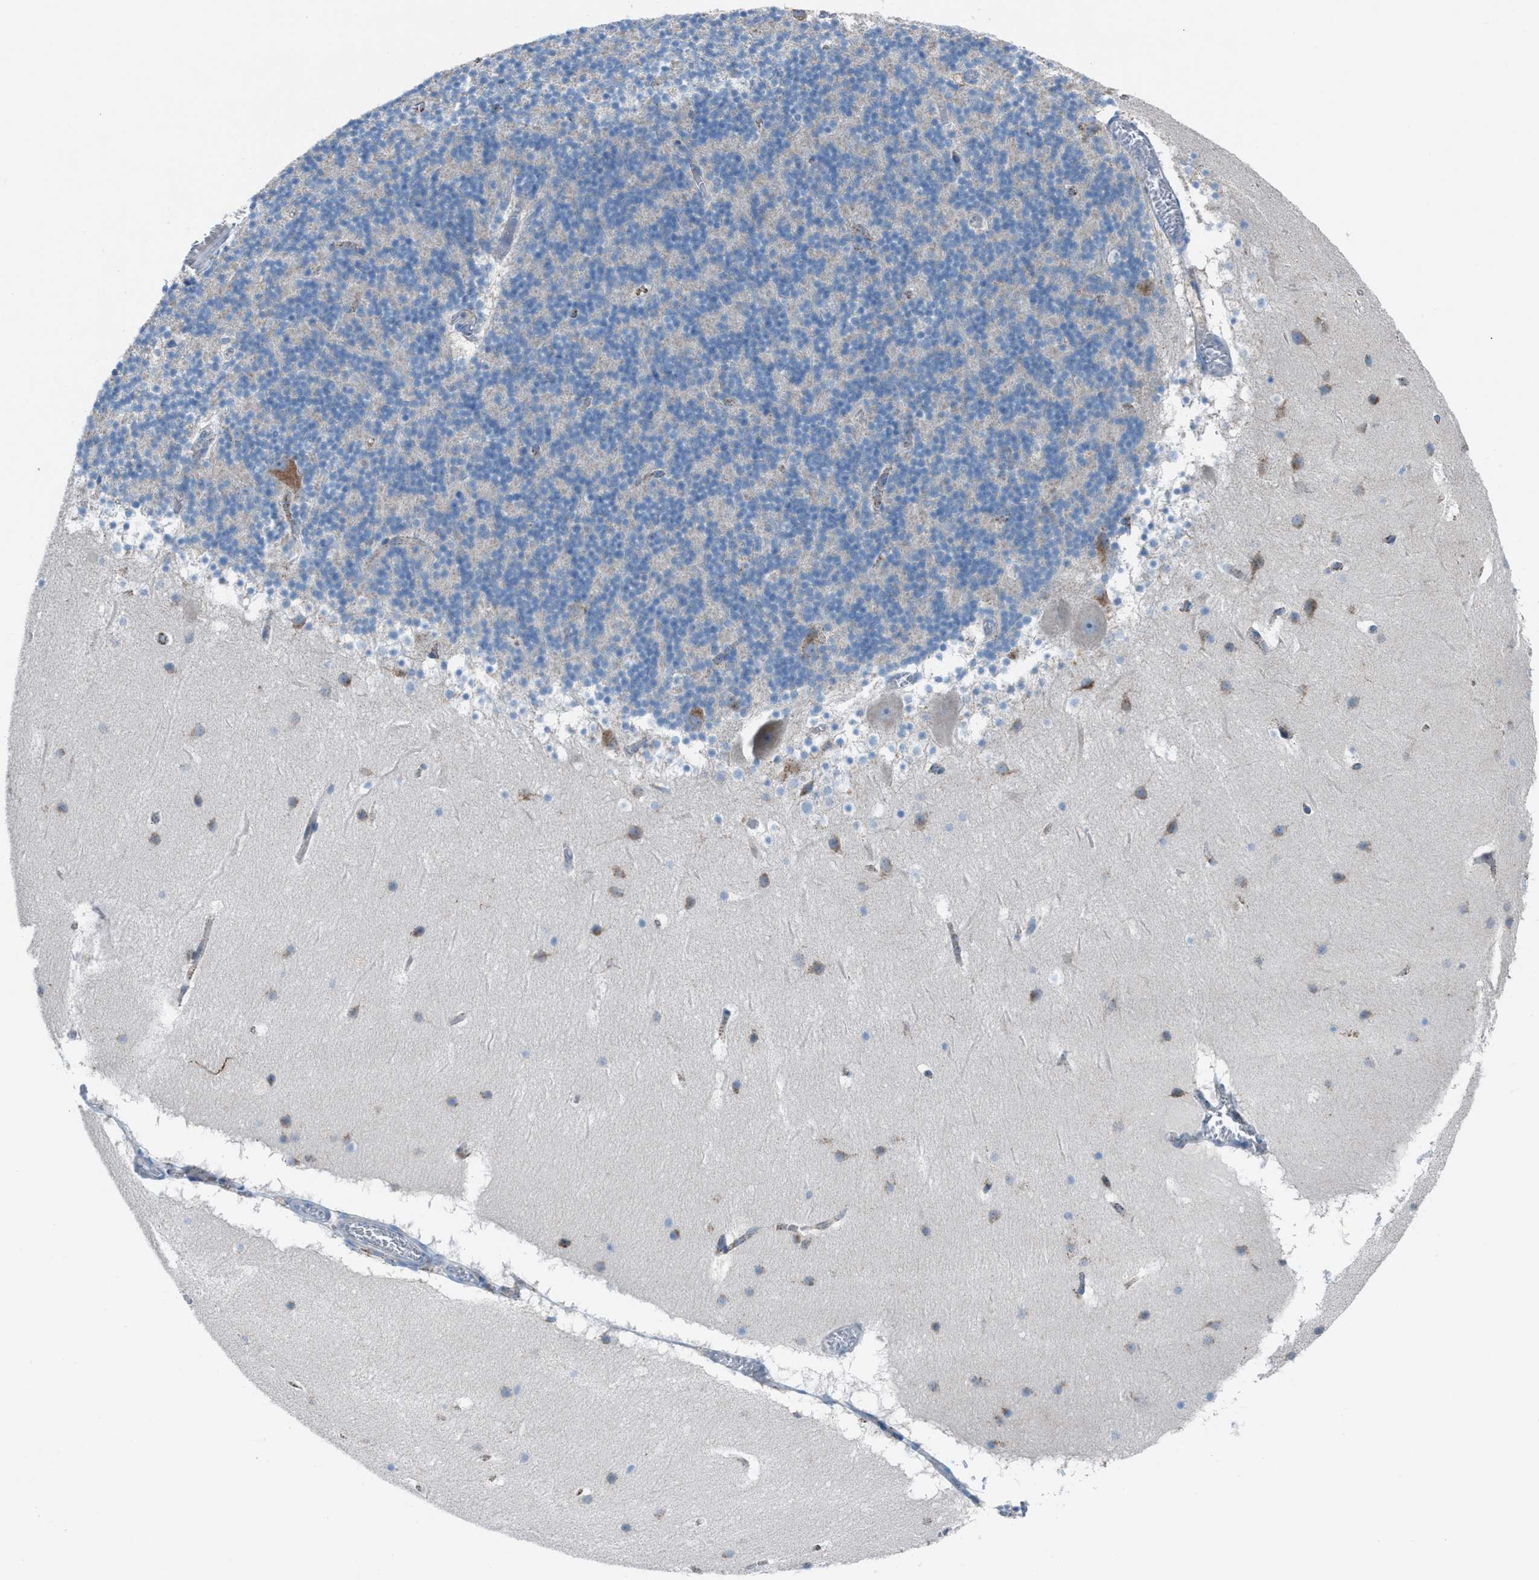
{"staining": {"intensity": "negative", "quantity": "none", "location": "none"}, "tissue": "cerebellum", "cell_type": "Cells in granular layer", "image_type": "normal", "snomed": [{"axis": "morphology", "description": "Normal tissue, NOS"}, {"axis": "topography", "description": "Cerebellum"}], "caption": "Immunohistochemical staining of unremarkable cerebellum demonstrates no significant expression in cells in granular layer.", "gene": "CD1B", "patient": {"sex": "male", "age": 45}}